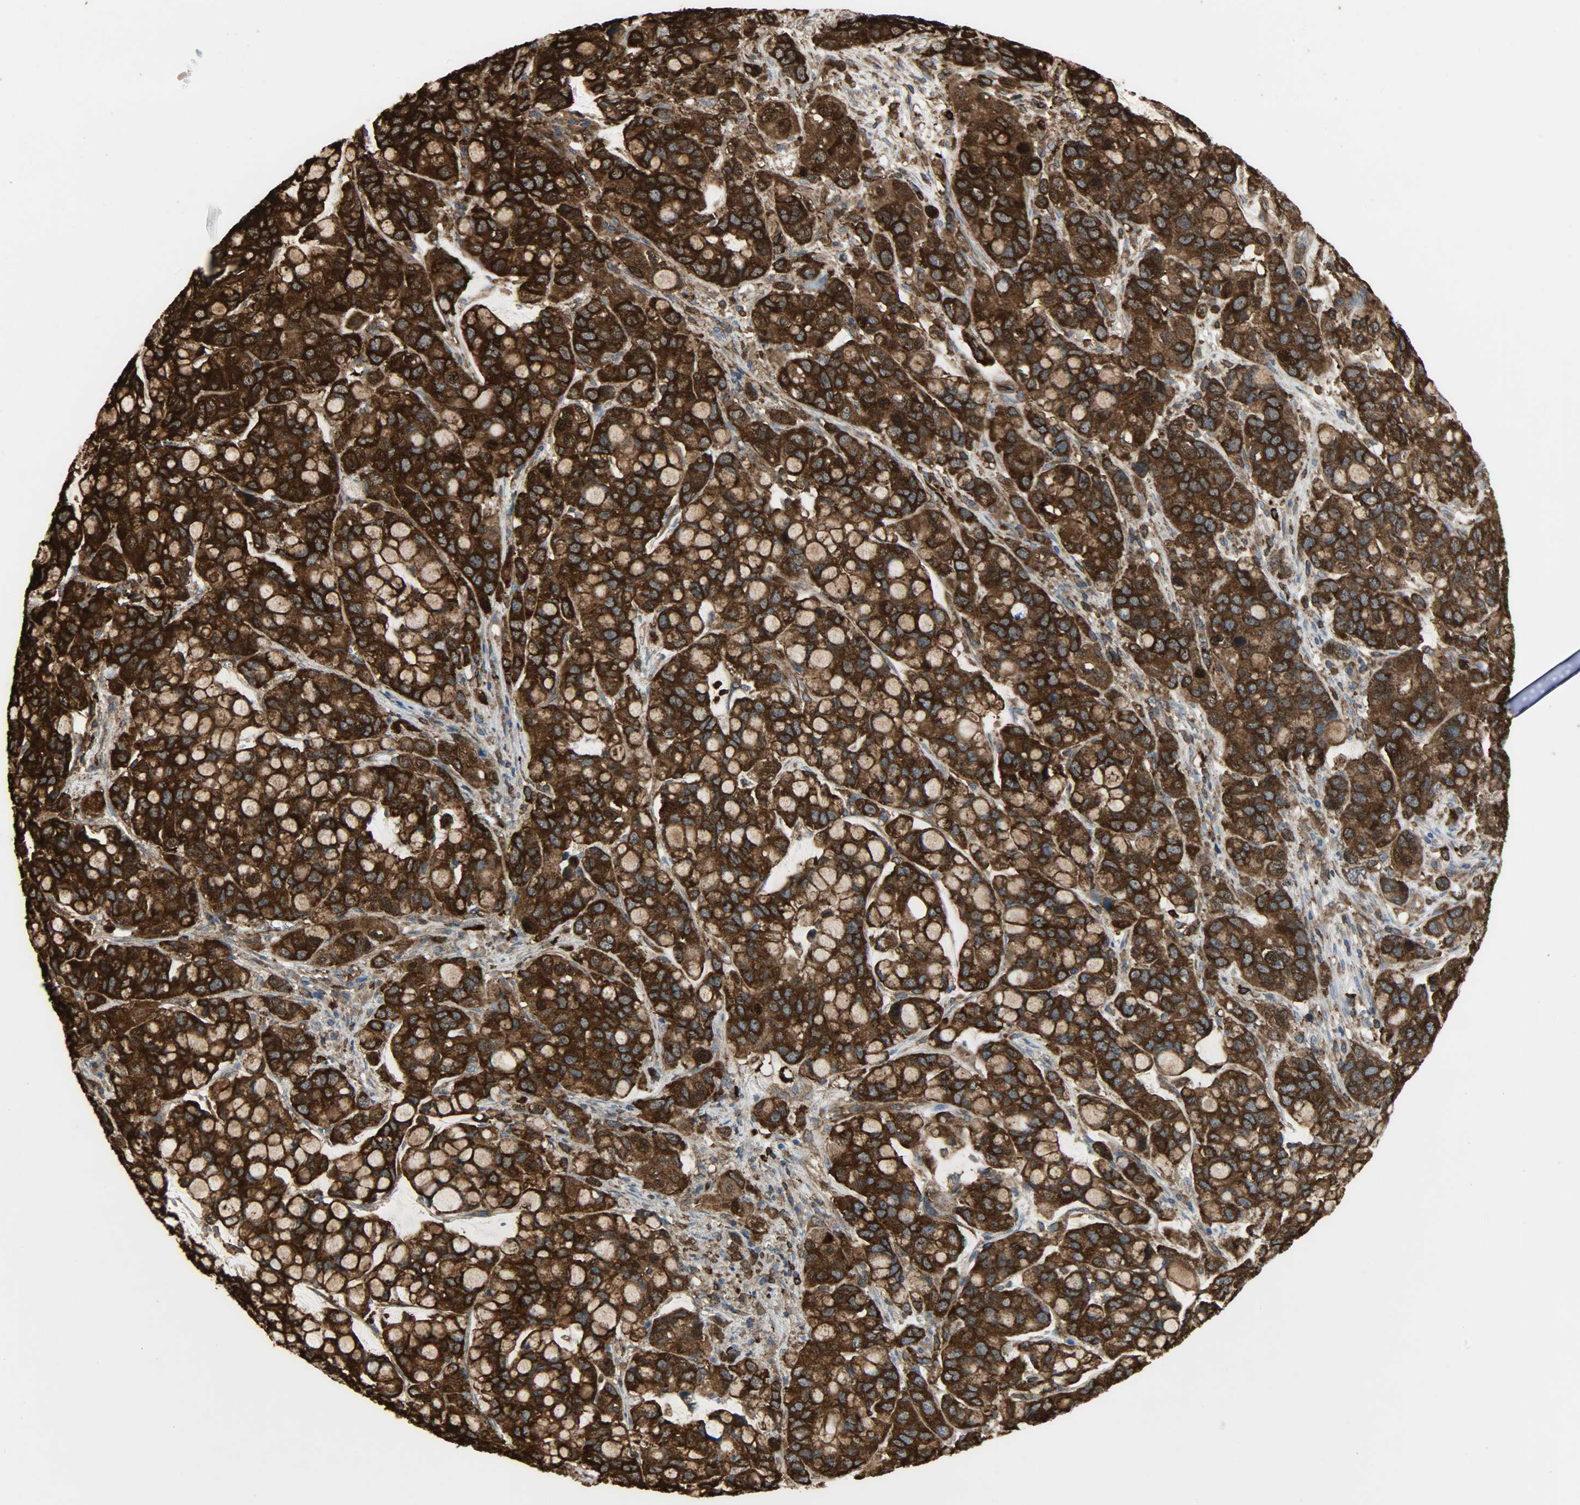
{"staining": {"intensity": "strong", "quantity": ">75%", "location": "cytoplasmic/membranous"}, "tissue": "stomach cancer", "cell_type": "Tumor cells", "image_type": "cancer", "snomed": [{"axis": "morphology", "description": "Adenocarcinoma, NOS"}, {"axis": "topography", "description": "Stomach, lower"}], "caption": "This image shows immunohistochemistry staining of stomach cancer, with high strong cytoplasmic/membranous positivity in about >75% of tumor cells.", "gene": "VASP", "patient": {"sex": "male", "age": 84}}